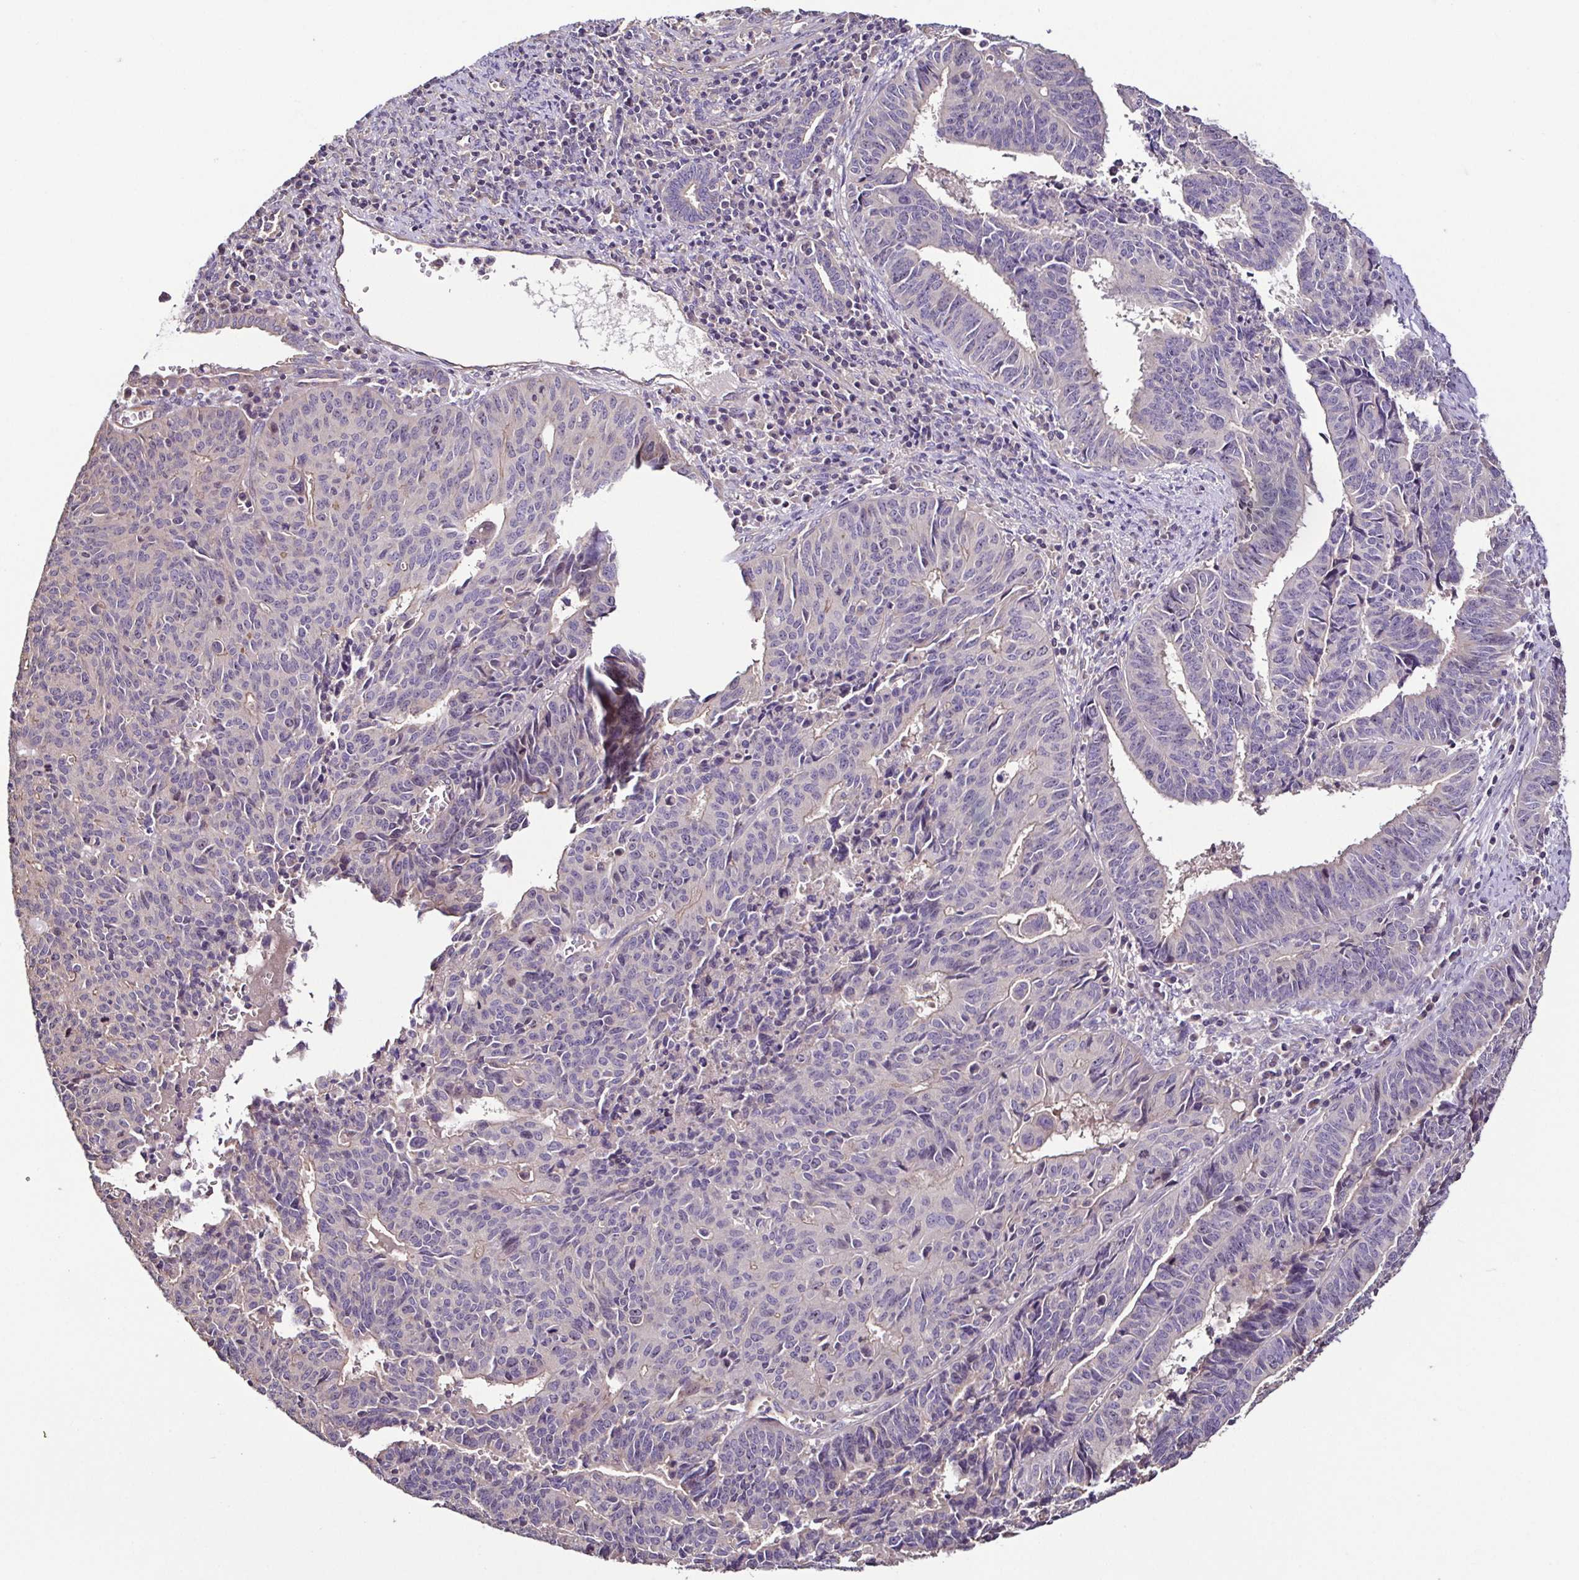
{"staining": {"intensity": "negative", "quantity": "none", "location": "none"}, "tissue": "endometrial cancer", "cell_type": "Tumor cells", "image_type": "cancer", "snomed": [{"axis": "morphology", "description": "Adenocarcinoma, NOS"}, {"axis": "topography", "description": "Endometrium"}], "caption": "A high-resolution image shows immunohistochemistry (IHC) staining of adenocarcinoma (endometrial), which shows no significant staining in tumor cells. (Immunohistochemistry, brightfield microscopy, high magnification).", "gene": "LMOD2", "patient": {"sex": "female", "age": 65}}